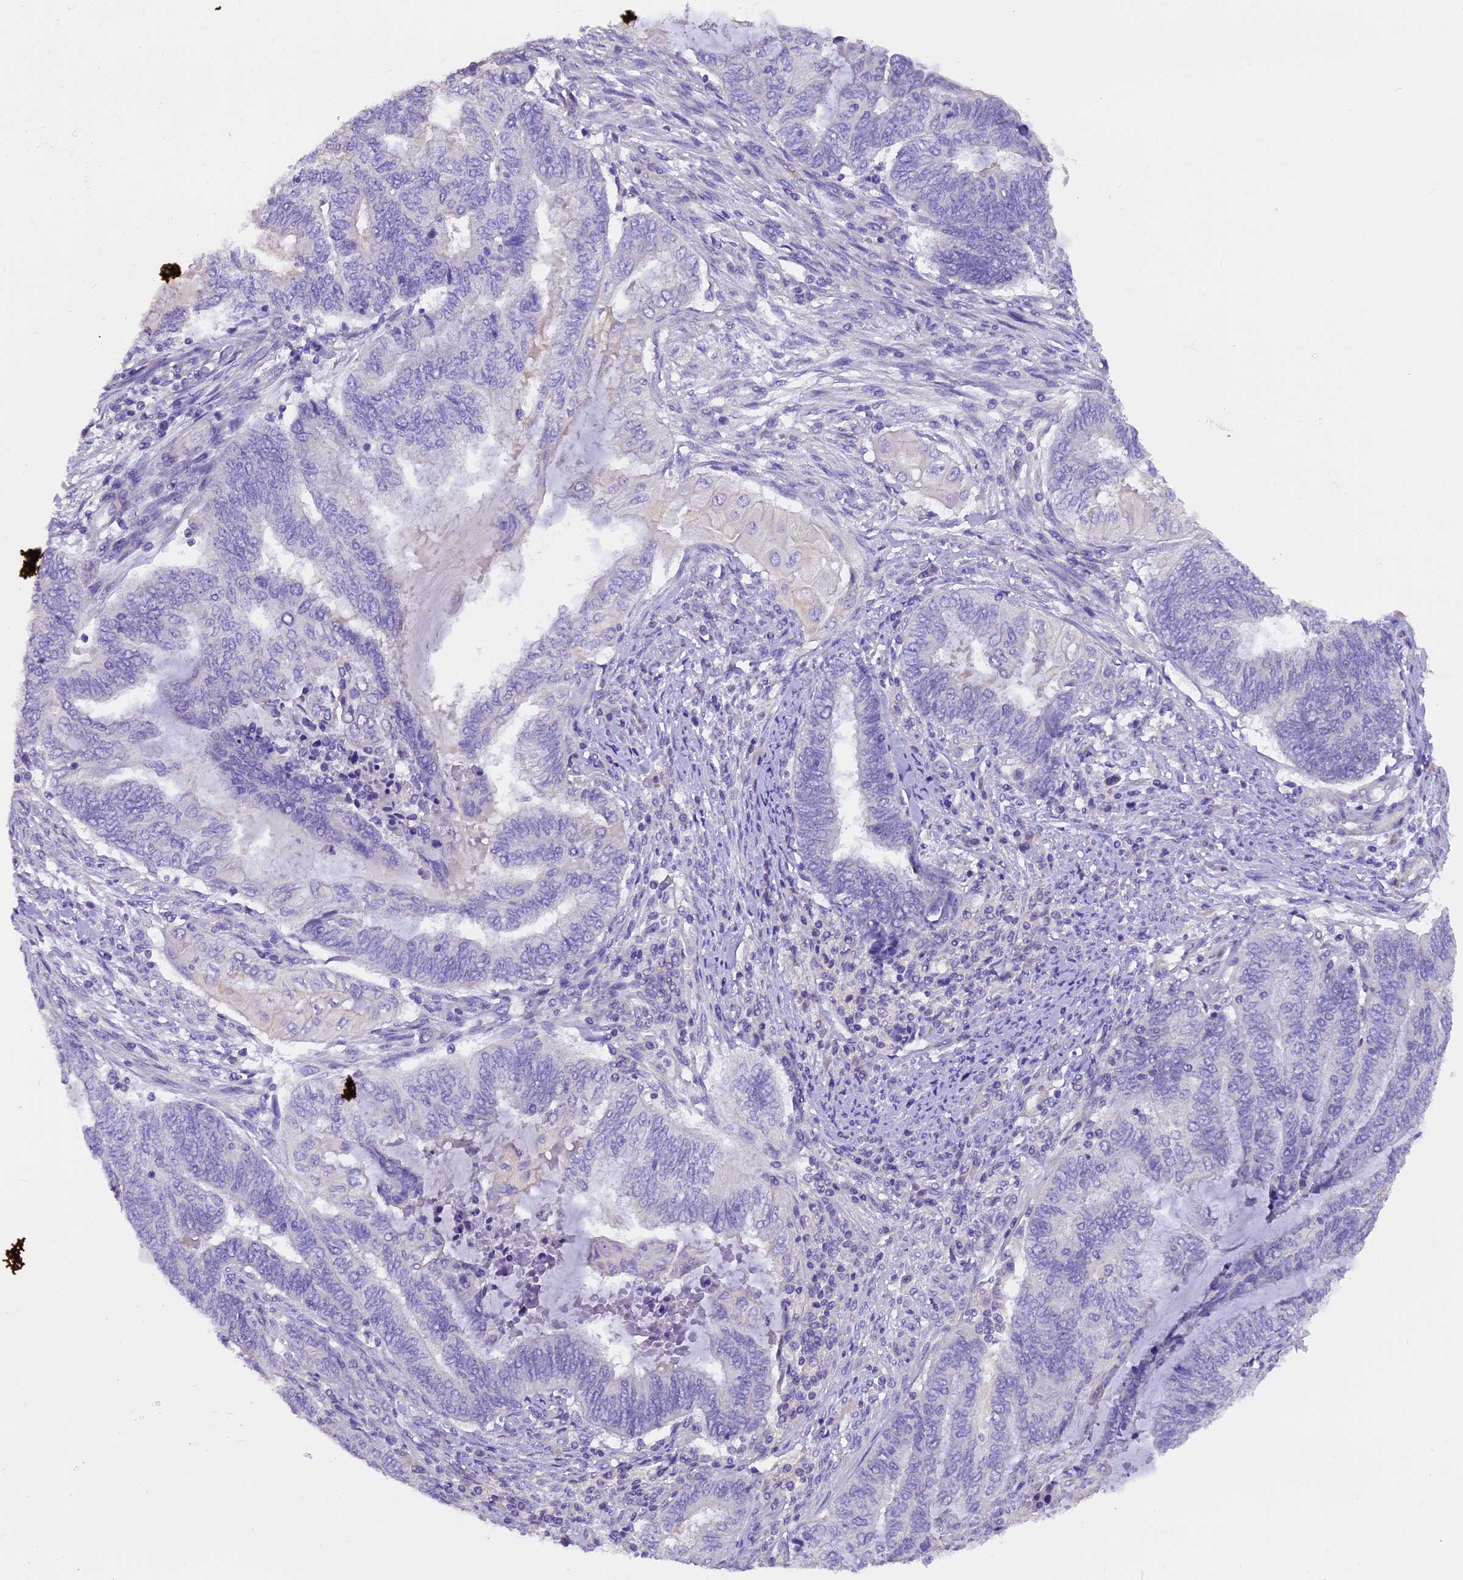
{"staining": {"intensity": "negative", "quantity": "none", "location": "none"}, "tissue": "endometrial cancer", "cell_type": "Tumor cells", "image_type": "cancer", "snomed": [{"axis": "morphology", "description": "Adenocarcinoma, NOS"}, {"axis": "topography", "description": "Uterus"}, {"axis": "topography", "description": "Endometrium"}], "caption": "Endometrial cancer was stained to show a protein in brown. There is no significant positivity in tumor cells.", "gene": "AP3B2", "patient": {"sex": "female", "age": 70}}